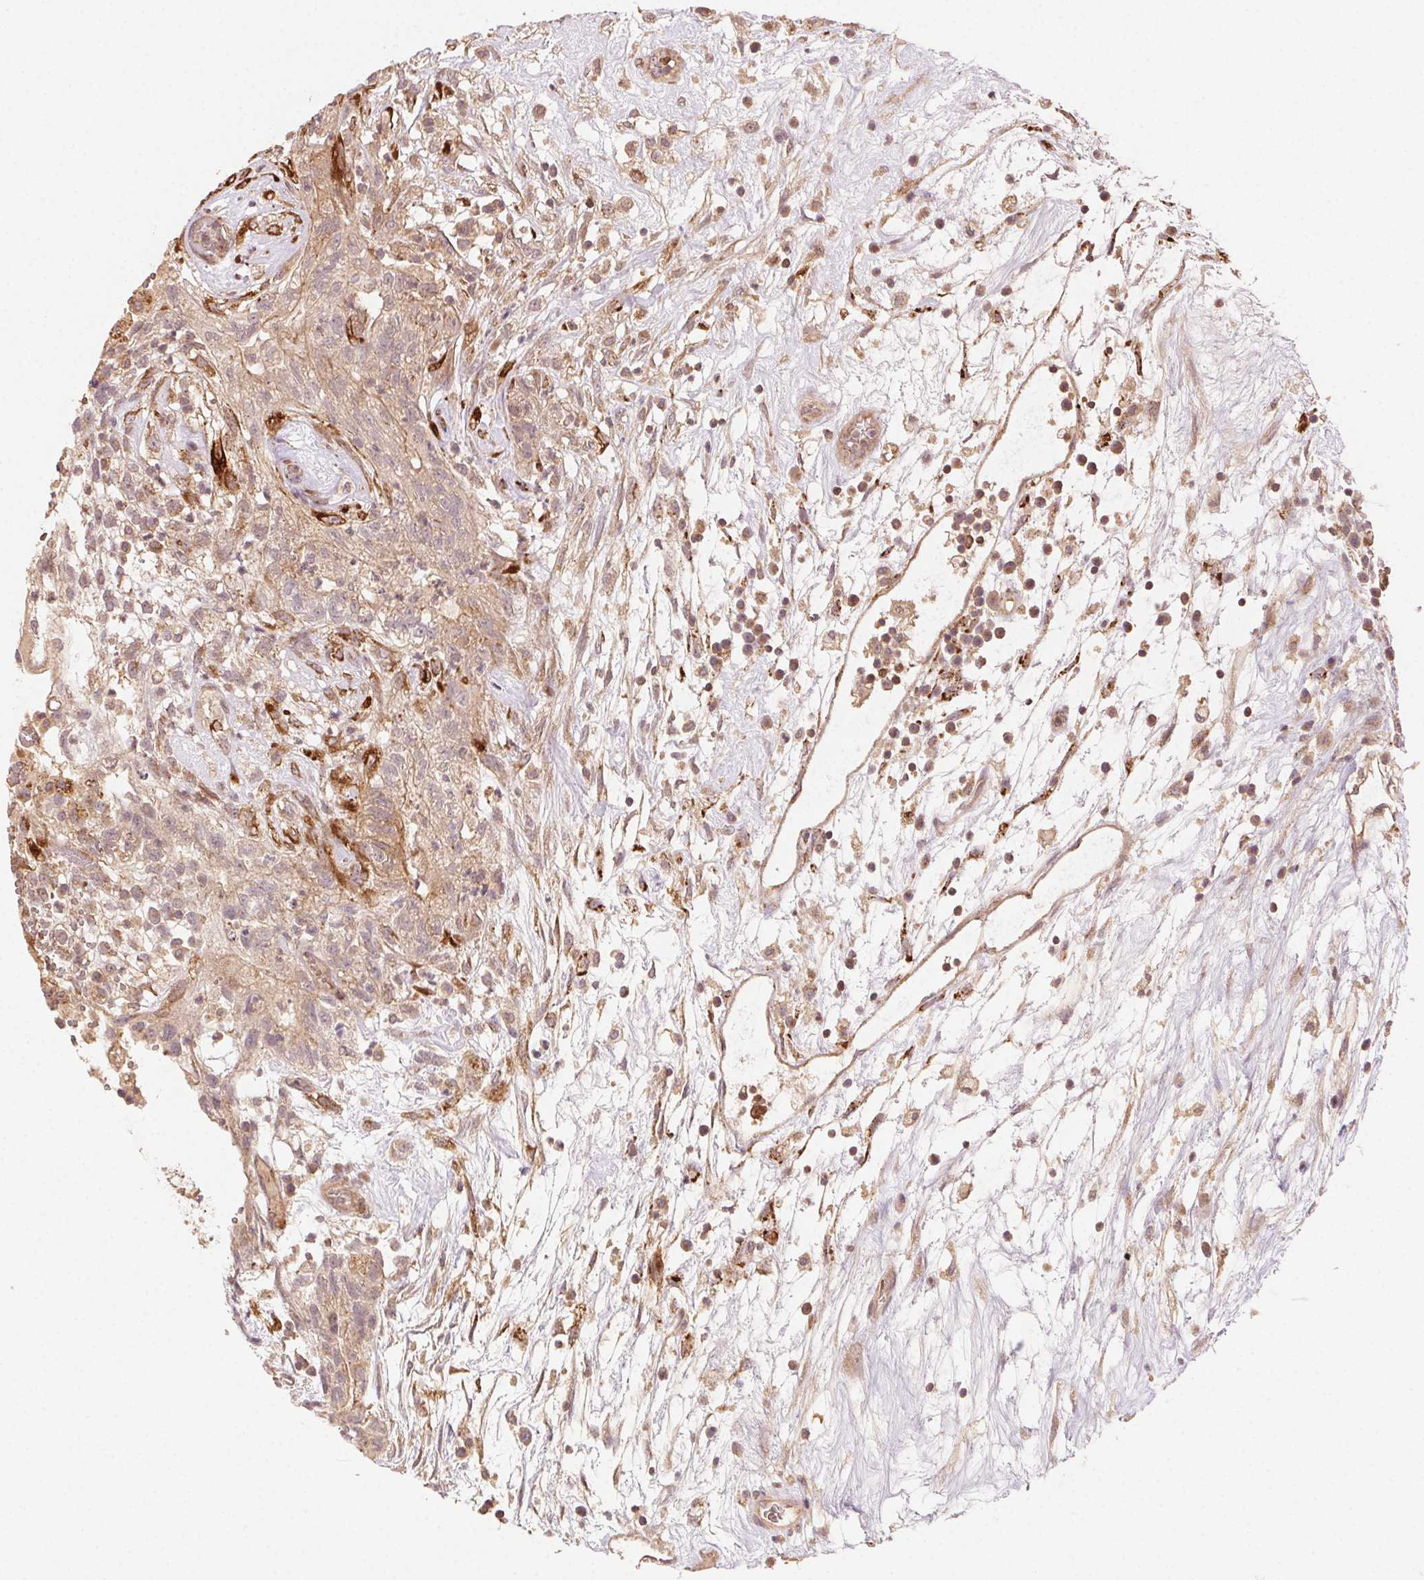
{"staining": {"intensity": "moderate", "quantity": ">75%", "location": "cytoplasmic/membranous"}, "tissue": "testis cancer", "cell_type": "Tumor cells", "image_type": "cancer", "snomed": [{"axis": "morphology", "description": "Normal tissue, NOS"}, {"axis": "morphology", "description": "Carcinoma, Embryonal, NOS"}, {"axis": "topography", "description": "Testis"}], "caption": "Immunohistochemical staining of embryonal carcinoma (testis) displays medium levels of moderate cytoplasmic/membranous positivity in approximately >75% of tumor cells. The staining was performed using DAB to visualize the protein expression in brown, while the nuclei were stained in blue with hematoxylin (Magnification: 20x).", "gene": "KLHL15", "patient": {"sex": "male", "age": 32}}